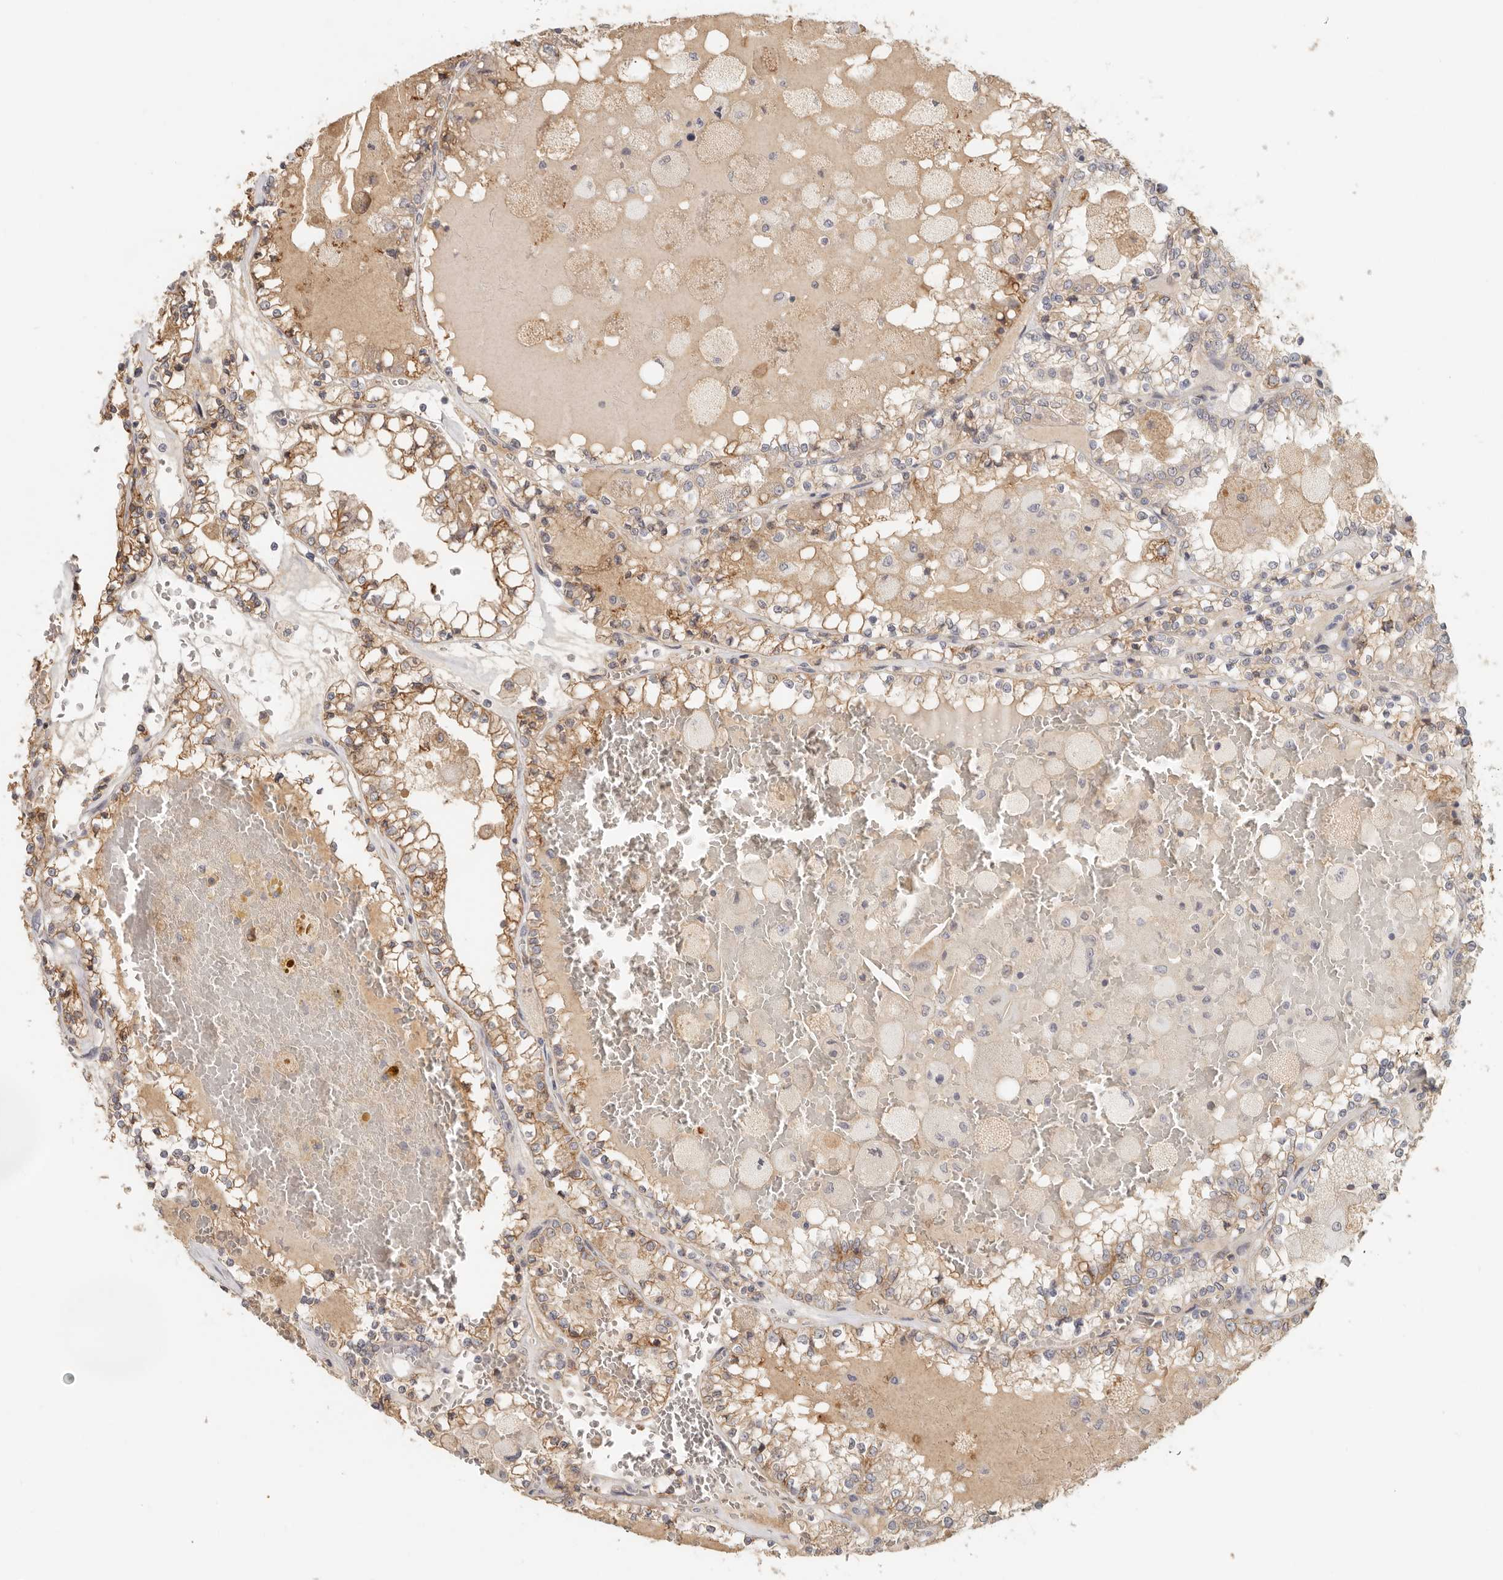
{"staining": {"intensity": "moderate", "quantity": ">75%", "location": "cytoplasmic/membranous"}, "tissue": "renal cancer", "cell_type": "Tumor cells", "image_type": "cancer", "snomed": [{"axis": "morphology", "description": "Adenocarcinoma, NOS"}, {"axis": "topography", "description": "Kidney"}], "caption": "DAB immunohistochemical staining of human adenocarcinoma (renal) reveals moderate cytoplasmic/membranous protein positivity in about >75% of tumor cells.", "gene": "ANXA9", "patient": {"sex": "female", "age": 56}}